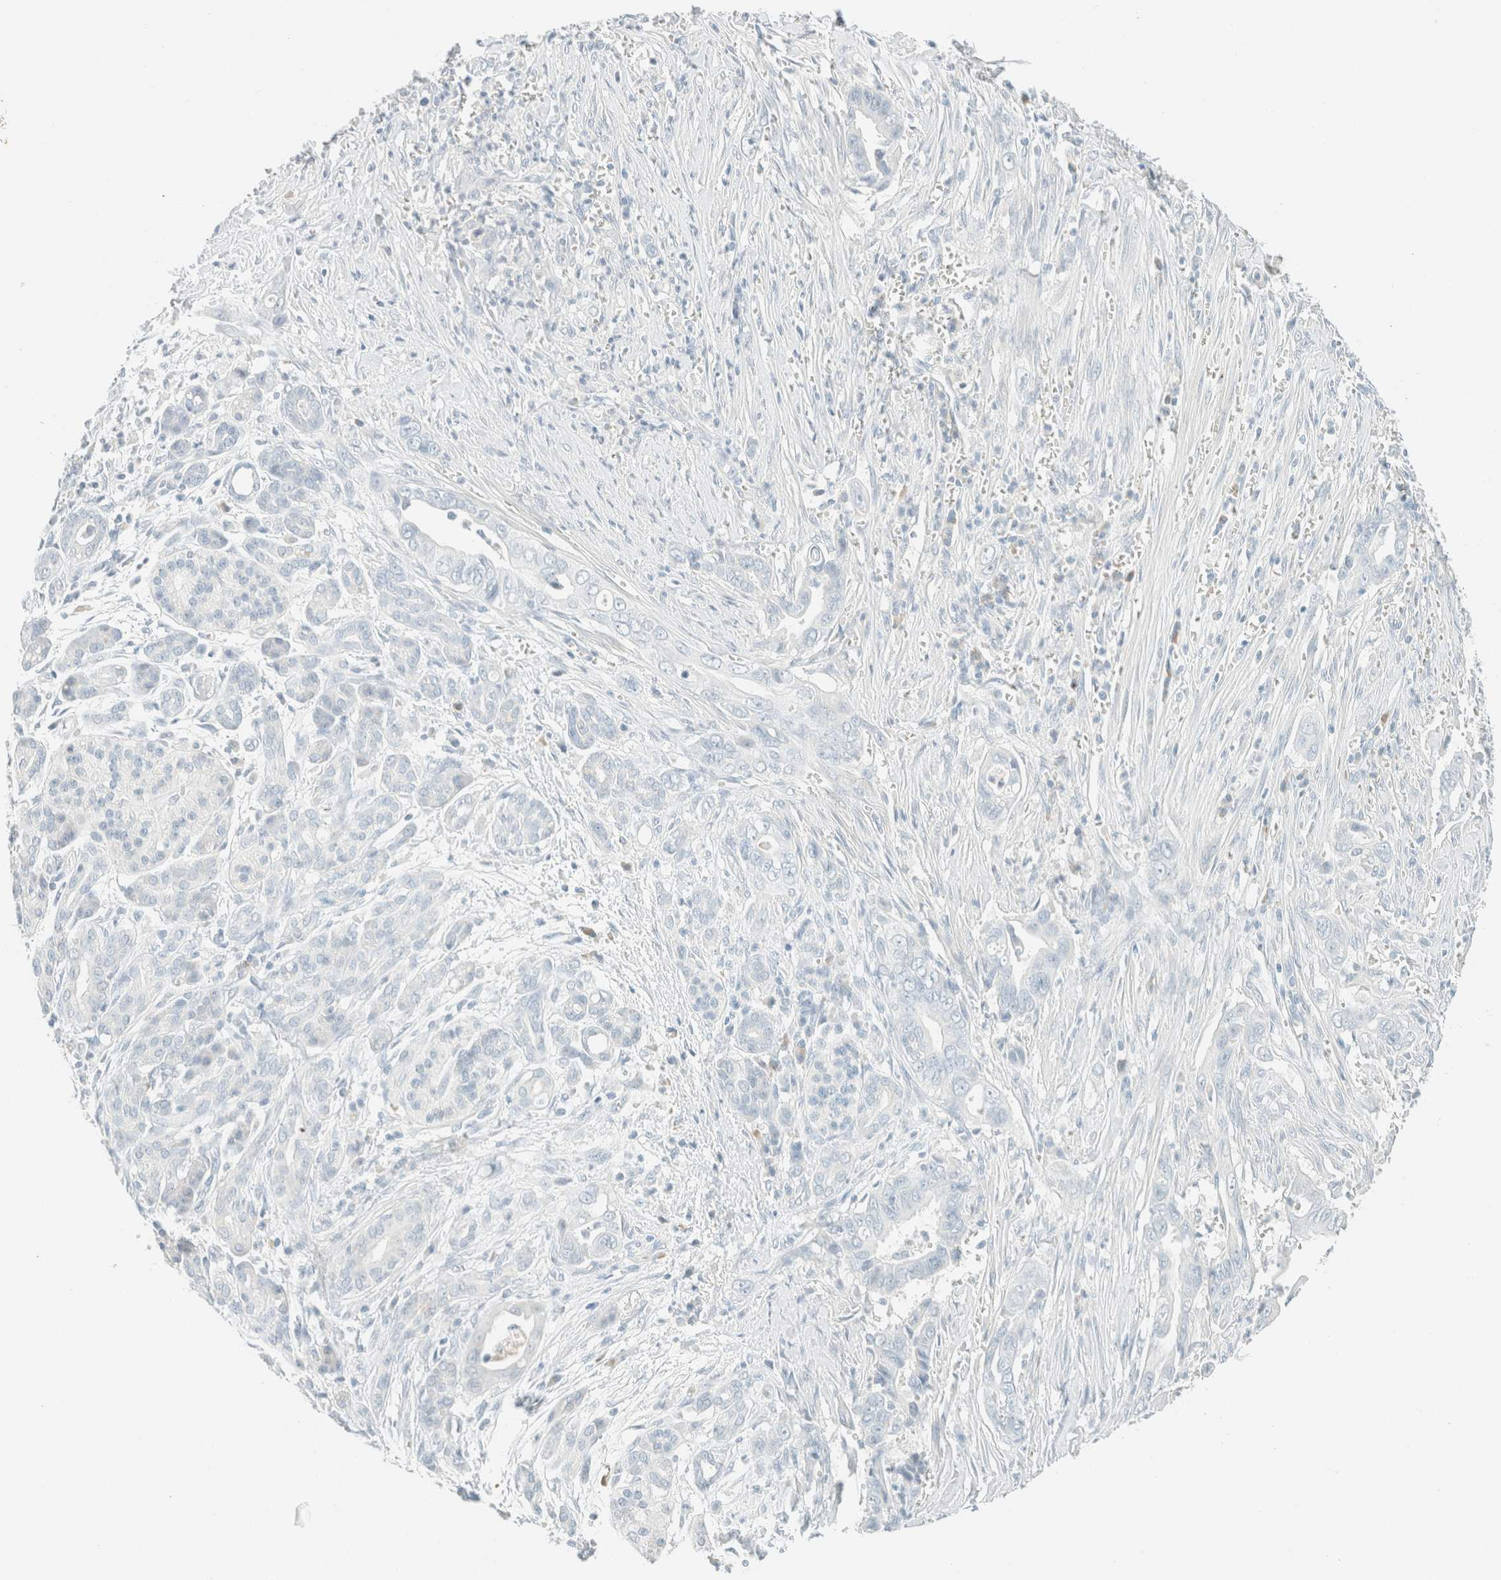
{"staining": {"intensity": "negative", "quantity": "none", "location": "none"}, "tissue": "pancreatic cancer", "cell_type": "Tumor cells", "image_type": "cancer", "snomed": [{"axis": "morphology", "description": "Adenocarcinoma, NOS"}, {"axis": "topography", "description": "Pancreas"}], "caption": "Immunohistochemistry (IHC) micrograph of neoplastic tissue: human pancreatic cancer stained with DAB shows no significant protein staining in tumor cells.", "gene": "GPA33", "patient": {"sex": "male", "age": 59}}